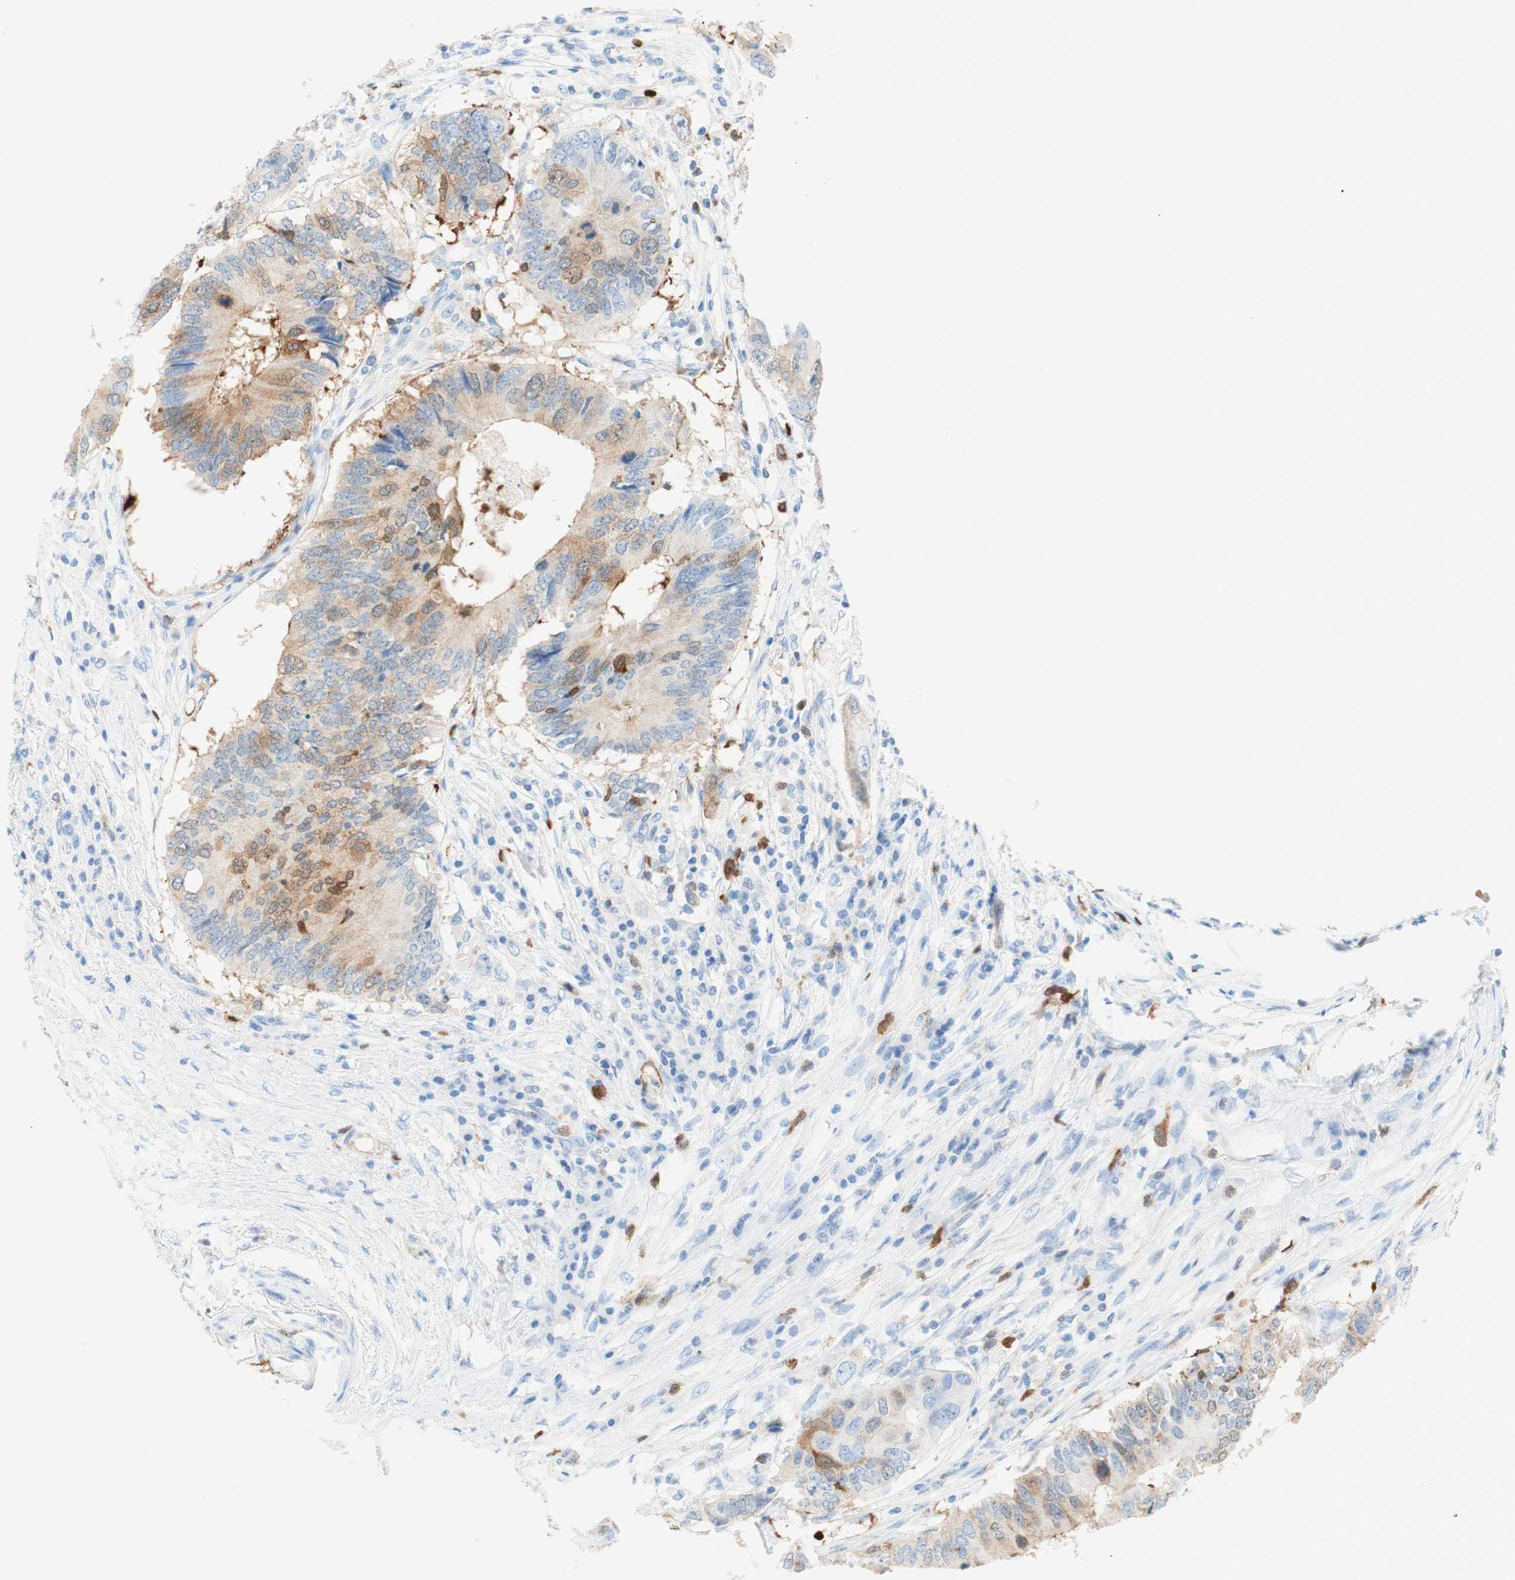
{"staining": {"intensity": "weak", "quantity": "25%-75%", "location": "cytoplasmic/membranous"}, "tissue": "colorectal cancer", "cell_type": "Tumor cells", "image_type": "cancer", "snomed": [{"axis": "morphology", "description": "Adenocarcinoma, NOS"}, {"axis": "topography", "description": "Colon"}], "caption": "Adenocarcinoma (colorectal) stained with DAB (3,3'-diaminobenzidine) immunohistochemistry (IHC) exhibits low levels of weak cytoplasmic/membranous staining in approximately 25%-75% of tumor cells.", "gene": "STMN1", "patient": {"sex": "male", "age": 71}}